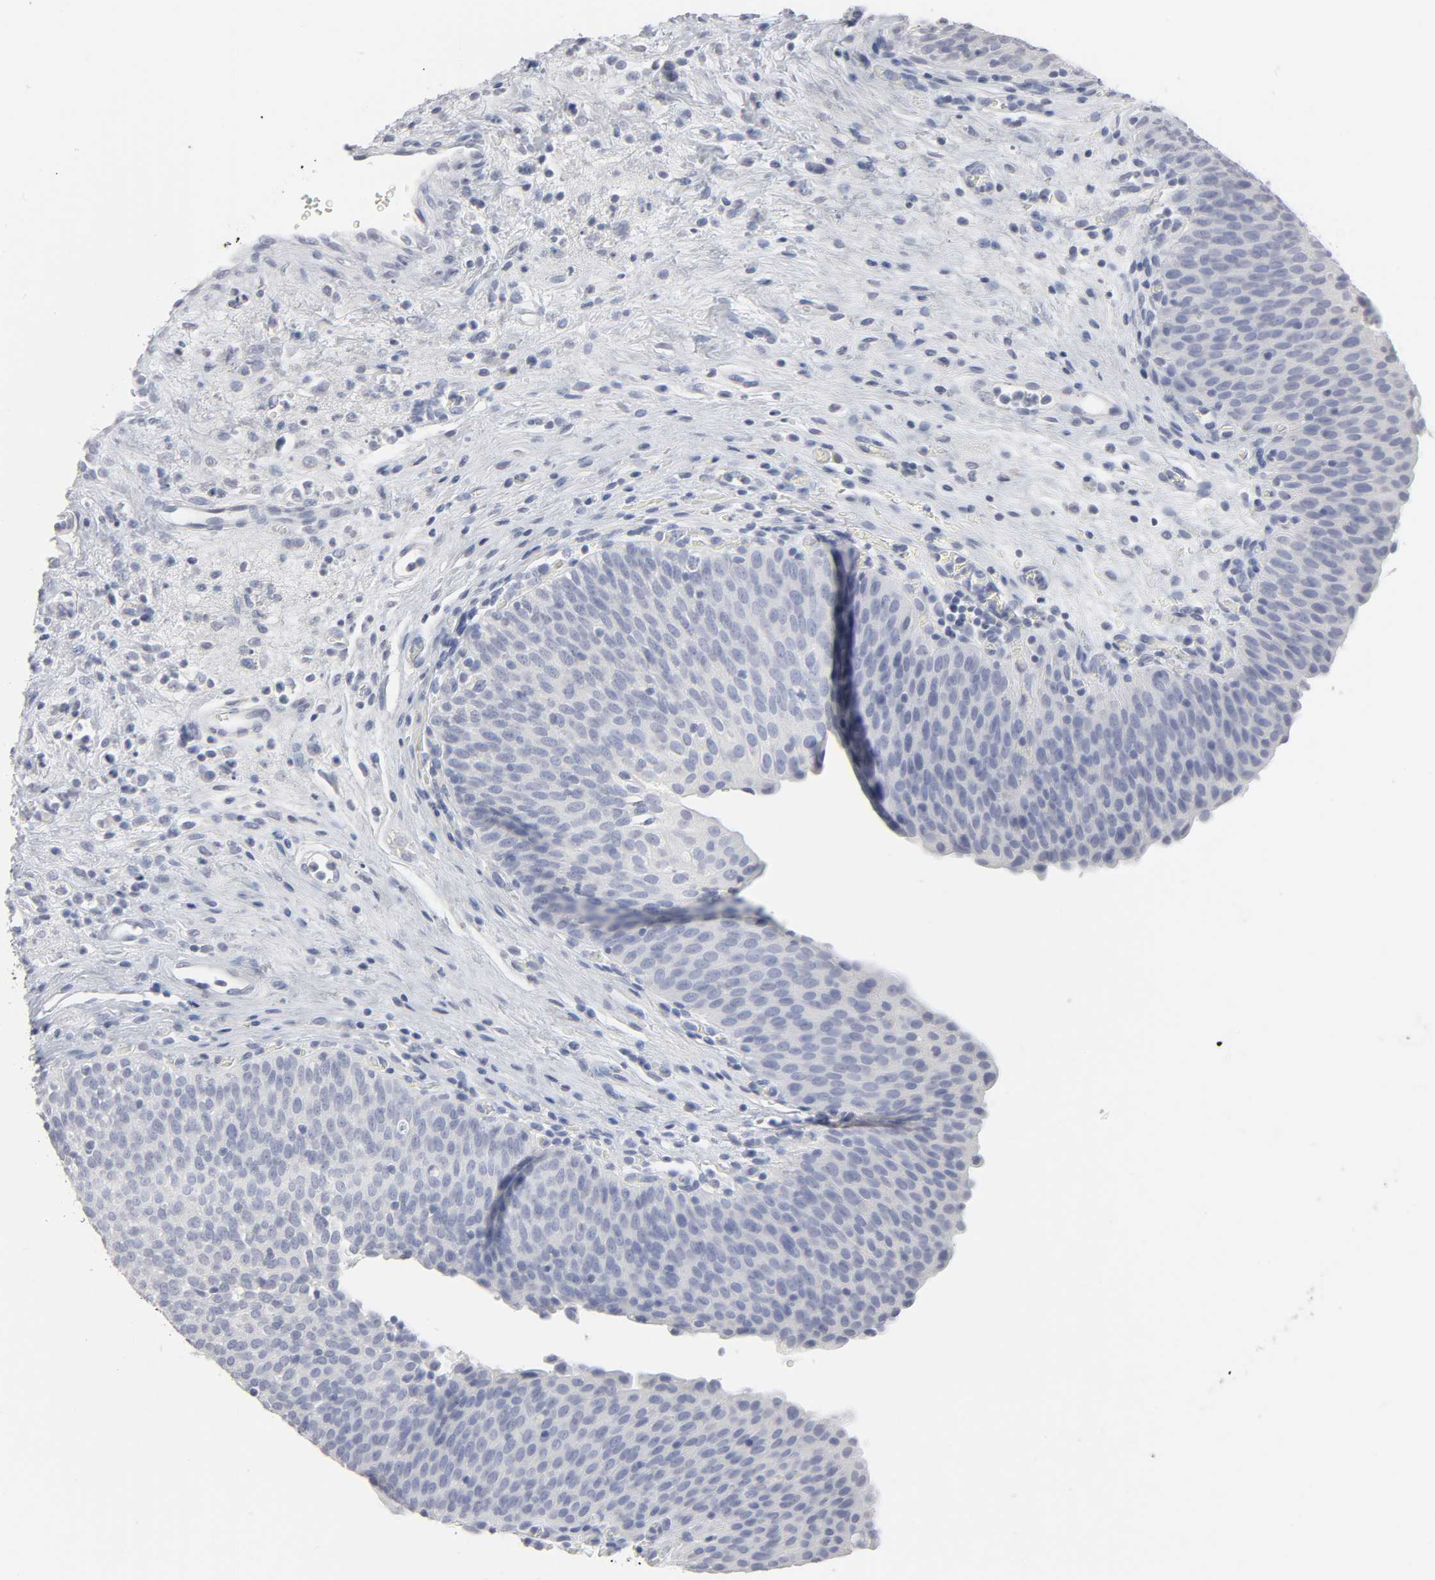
{"staining": {"intensity": "negative", "quantity": "none", "location": "none"}, "tissue": "urinary bladder", "cell_type": "Urothelial cells", "image_type": "normal", "snomed": [{"axis": "morphology", "description": "Normal tissue, NOS"}, {"axis": "morphology", "description": "Dysplasia, NOS"}, {"axis": "topography", "description": "Urinary bladder"}], "caption": "Human urinary bladder stained for a protein using immunohistochemistry reveals no positivity in urothelial cells.", "gene": "SLCO1B3", "patient": {"sex": "male", "age": 35}}